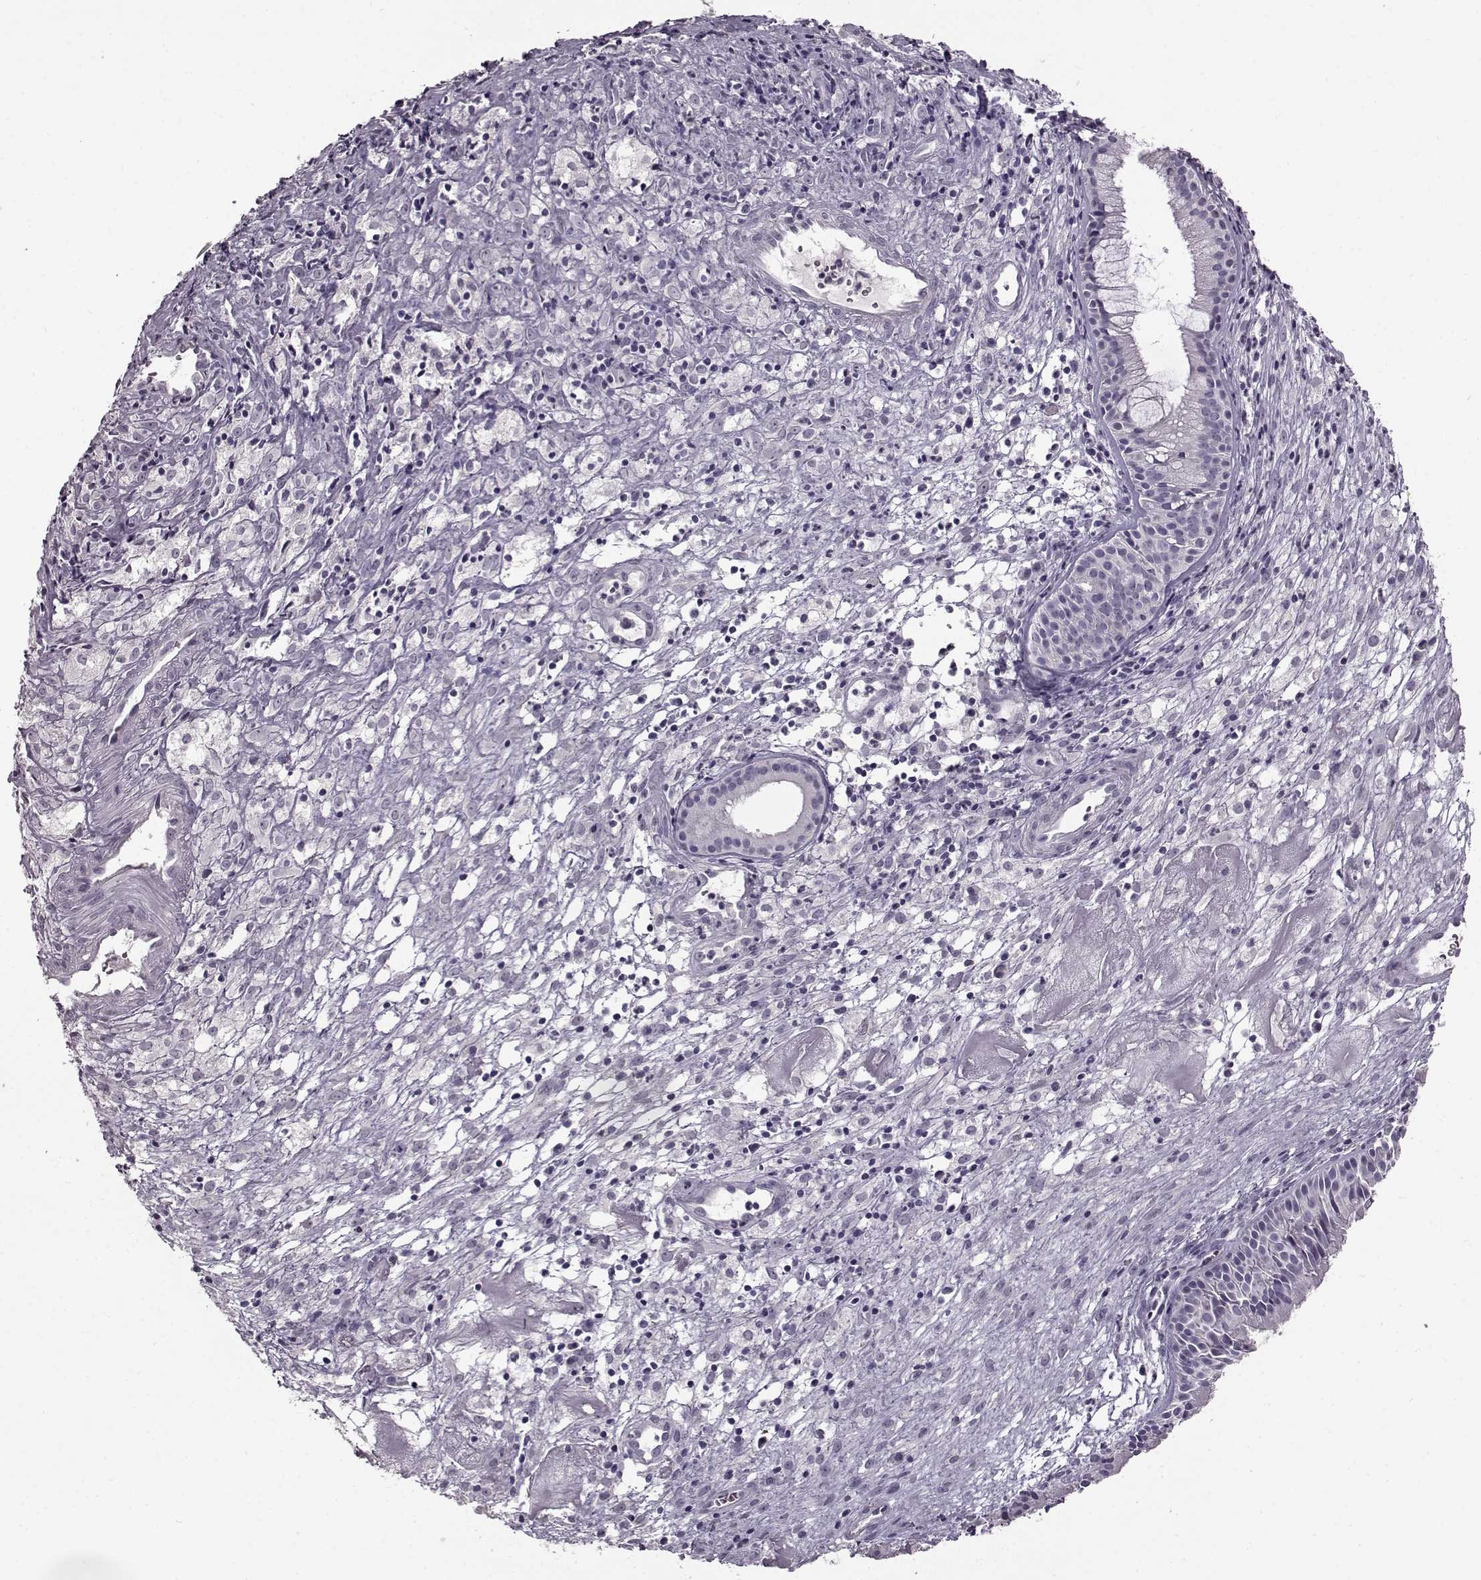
{"staining": {"intensity": "negative", "quantity": "none", "location": "none"}, "tissue": "nasopharynx", "cell_type": "Respiratory epithelial cells", "image_type": "normal", "snomed": [{"axis": "morphology", "description": "Normal tissue, NOS"}, {"axis": "topography", "description": "Nasopharynx"}], "caption": "Unremarkable nasopharynx was stained to show a protein in brown. There is no significant staining in respiratory epithelial cells. (DAB IHC with hematoxylin counter stain).", "gene": "FSHB", "patient": {"sex": "male", "age": 83}}